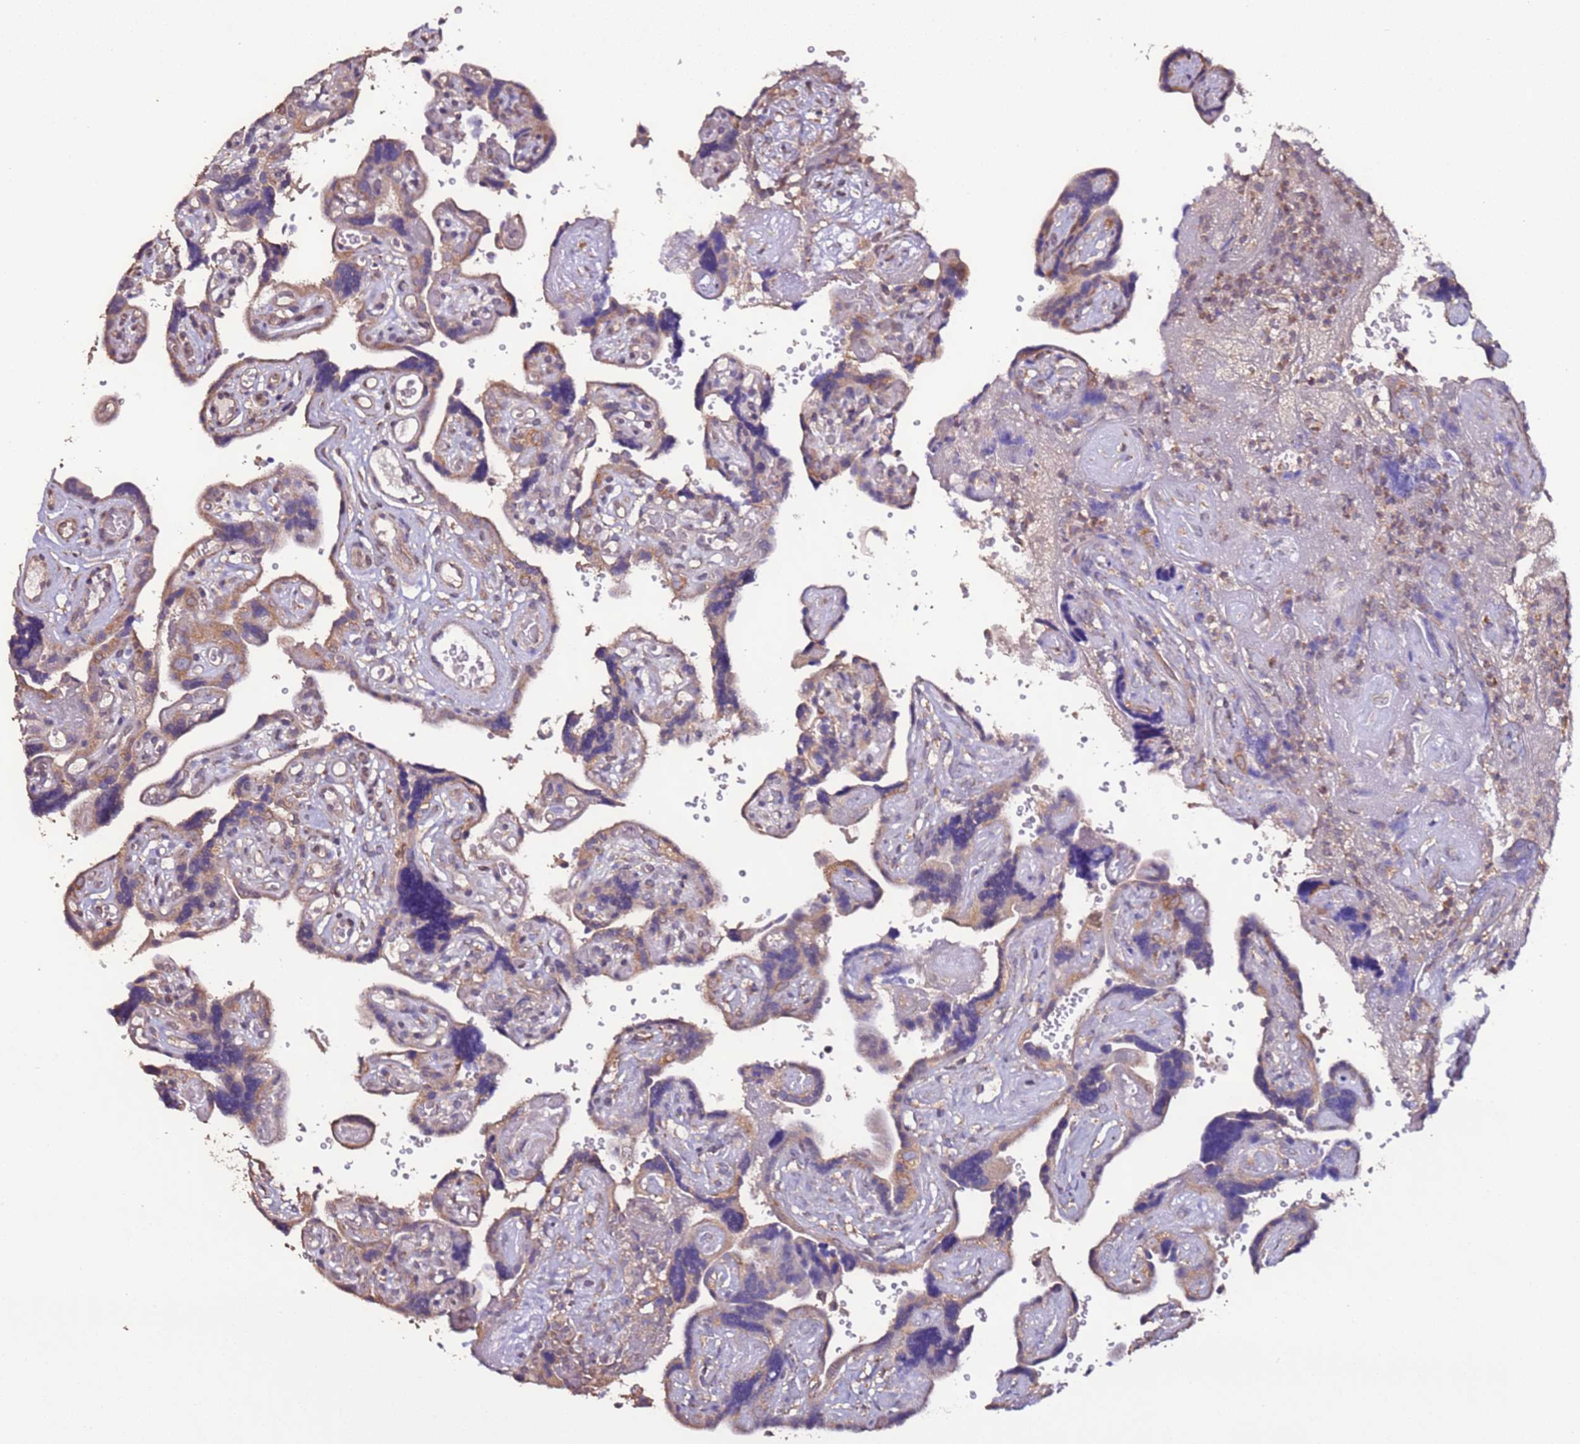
{"staining": {"intensity": "moderate", "quantity": ">75%", "location": "cytoplasmic/membranous"}, "tissue": "placenta", "cell_type": "Decidual cells", "image_type": "normal", "snomed": [{"axis": "morphology", "description": "Normal tissue, NOS"}, {"axis": "topography", "description": "Placenta"}], "caption": "Immunohistochemistry (DAB) staining of unremarkable placenta shows moderate cytoplasmic/membranous protein positivity in about >75% of decidual cells.", "gene": "SLC41A3", "patient": {"sex": "female", "age": 30}}